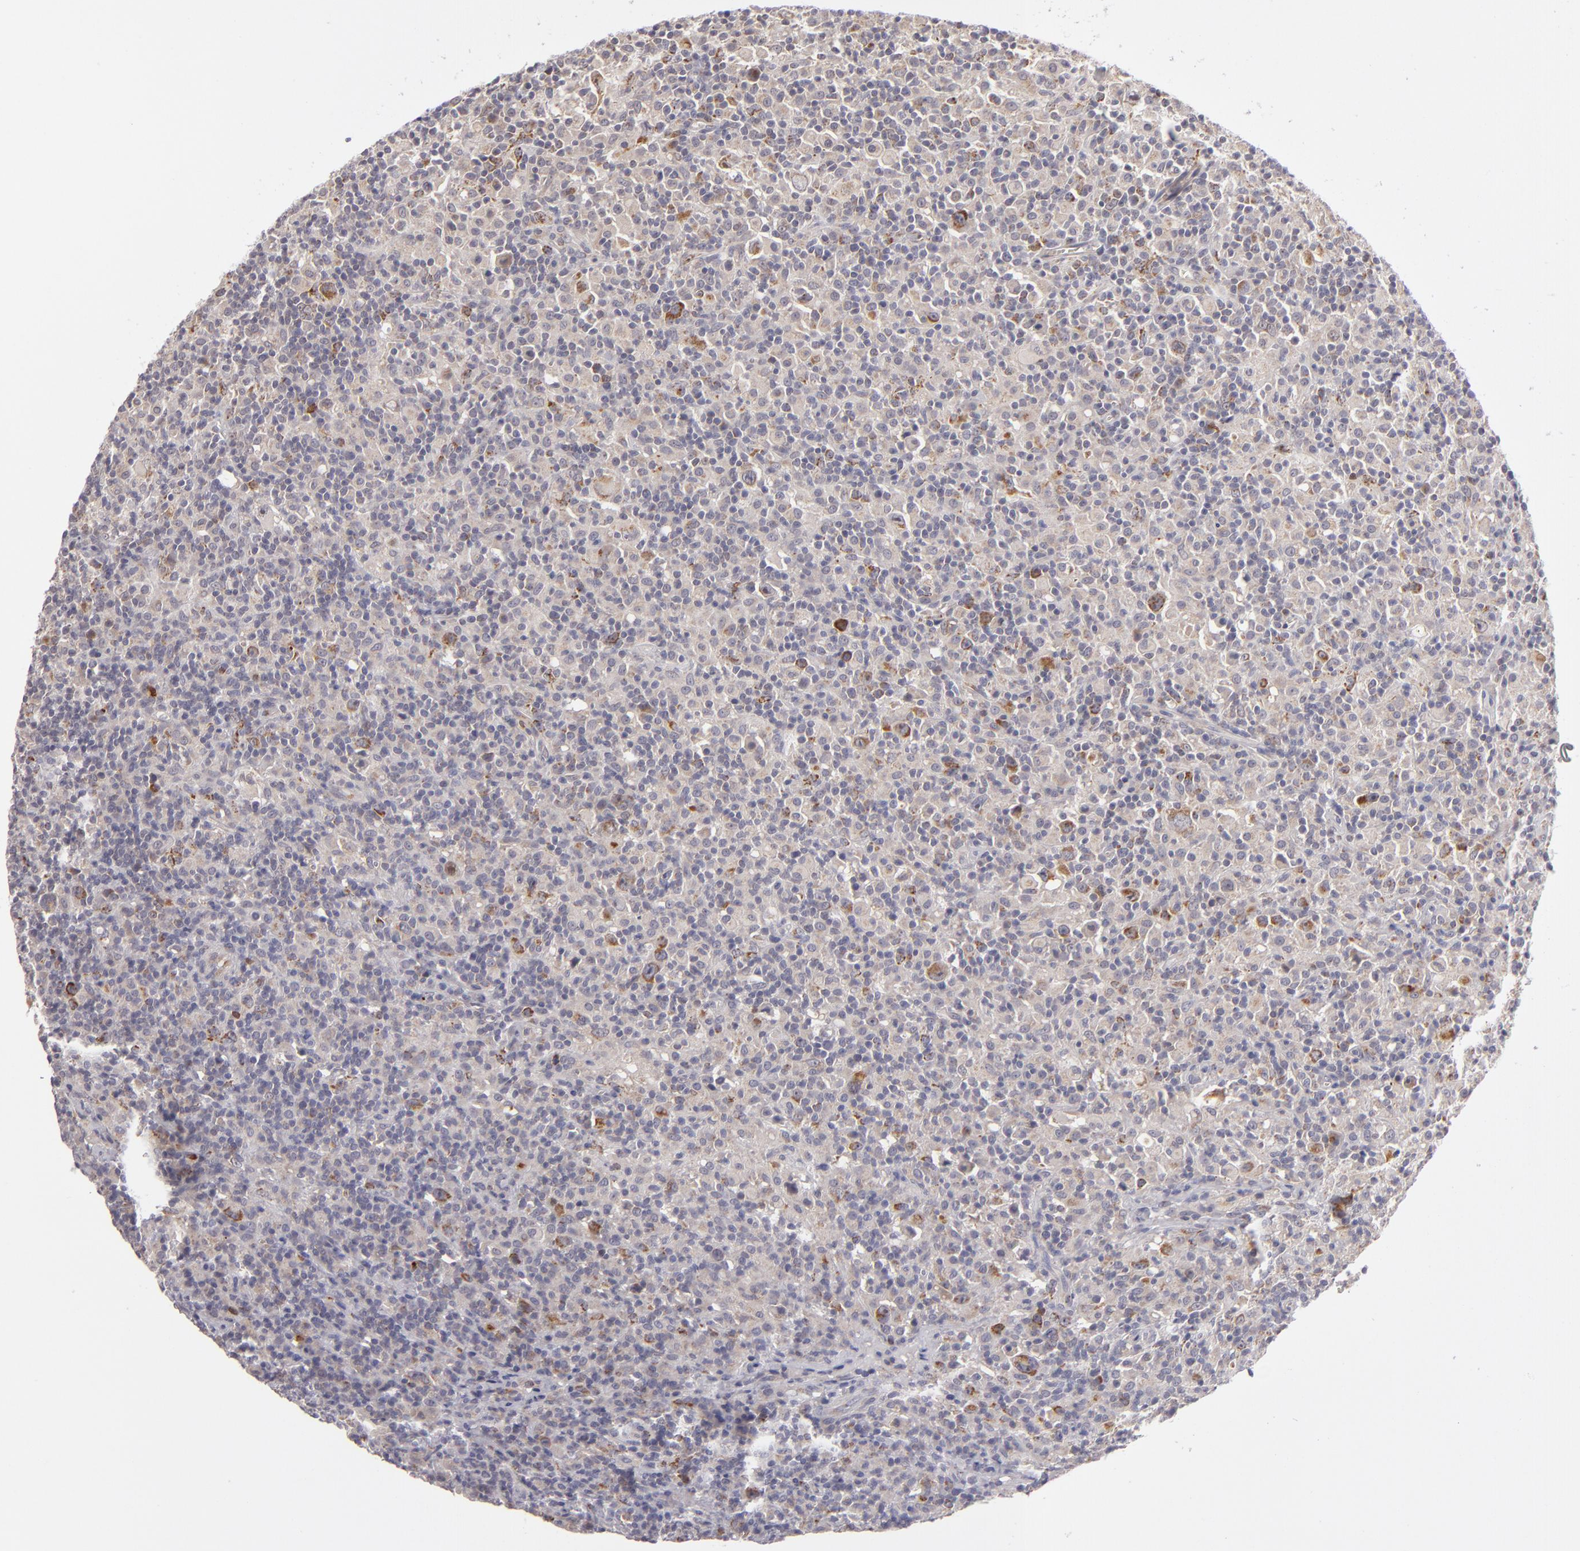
{"staining": {"intensity": "weak", "quantity": "25%-75%", "location": "cytoplasmic/membranous"}, "tissue": "lymphoma", "cell_type": "Tumor cells", "image_type": "cancer", "snomed": [{"axis": "morphology", "description": "Hodgkin's disease, NOS"}, {"axis": "topography", "description": "Lymph node"}], "caption": "DAB immunohistochemical staining of lymphoma demonstrates weak cytoplasmic/membranous protein expression in approximately 25%-75% of tumor cells.", "gene": "SH2D4A", "patient": {"sex": "male", "age": 46}}